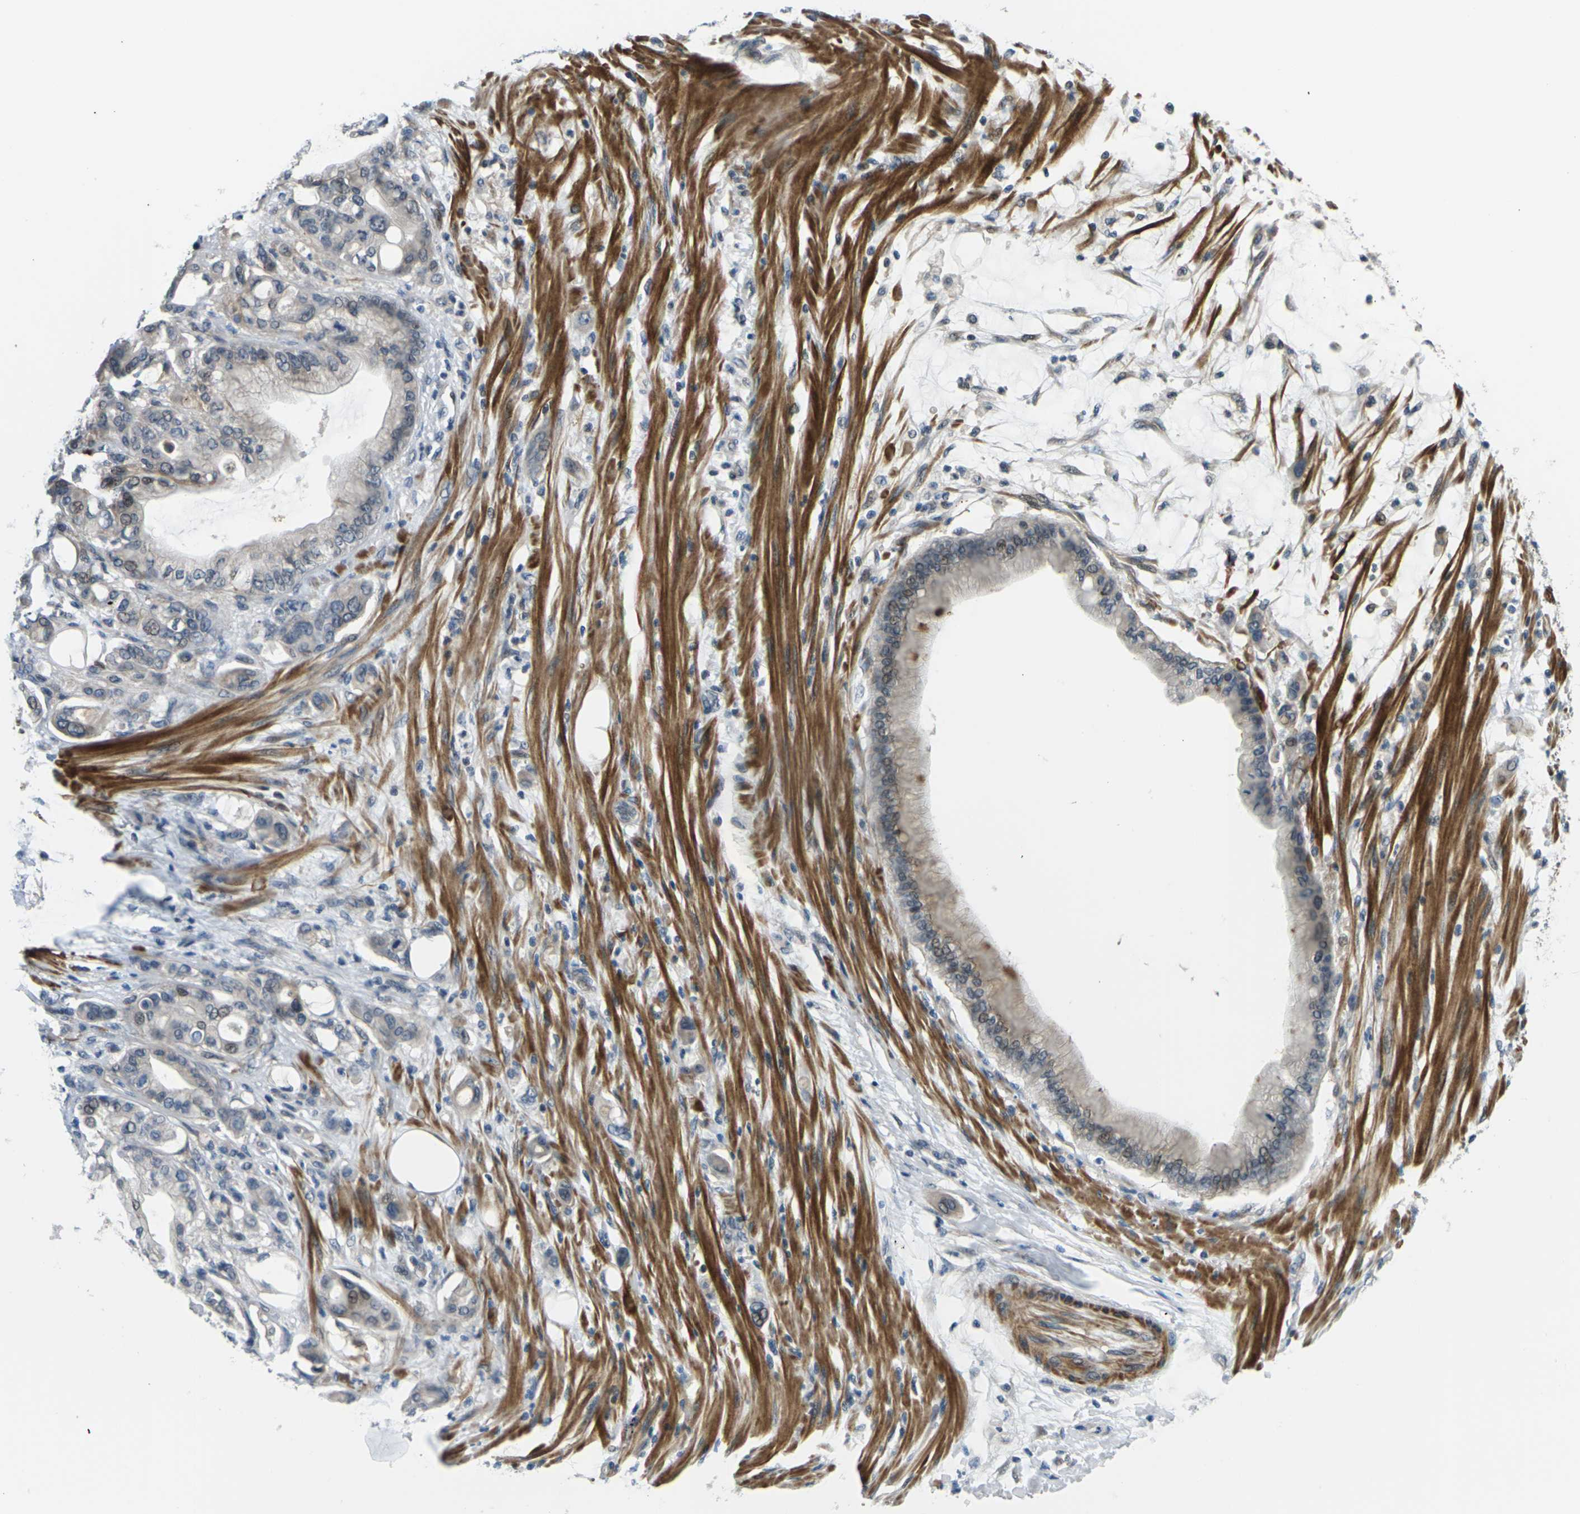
{"staining": {"intensity": "weak", "quantity": "<25%", "location": "cytoplasmic/membranous"}, "tissue": "pancreatic cancer", "cell_type": "Tumor cells", "image_type": "cancer", "snomed": [{"axis": "morphology", "description": "Adenocarcinoma, NOS"}, {"axis": "morphology", "description": "Adenocarcinoma, metastatic, NOS"}, {"axis": "topography", "description": "Lymph node"}, {"axis": "topography", "description": "Pancreas"}, {"axis": "topography", "description": "Duodenum"}], "caption": "An immunohistochemistry (IHC) micrograph of metastatic adenocarcinoma (pancreatic) is shown. There is no staining in tumor cells of metastatic adenocarcinoma (pancreatic). The staining was performed using DAB to visualize the protein expression in brown, while the nuclei were stained in blue with hematoxylin (Magnification: 20x).", "gene": "SLC13A3", "patient": {"sex": "female", "age": 64}}